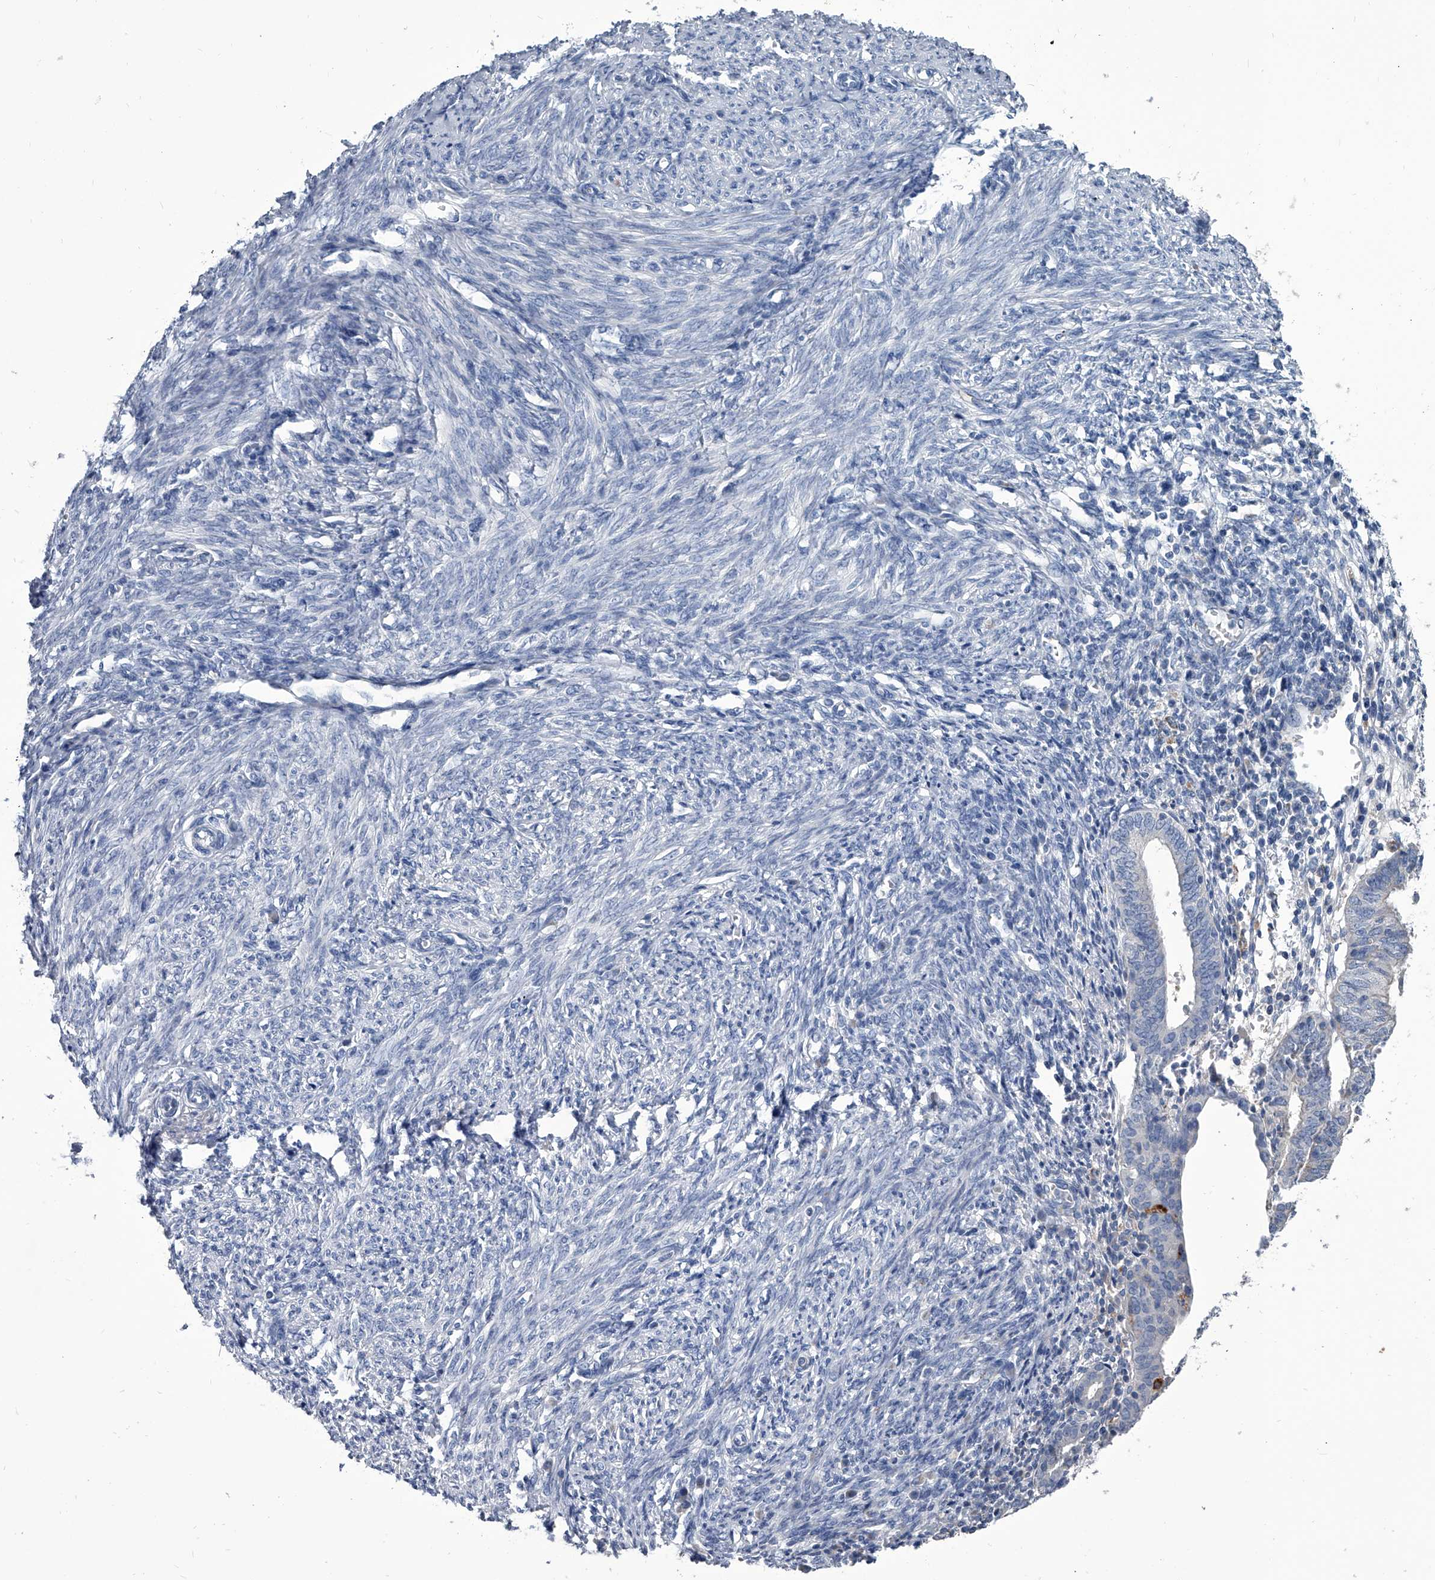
{"staining": {"intensity": "negative", "quantity": "none", "location": "none"}, "tissue": "endometrial cancer", "cell_type": "Tumor cells", "image_type": "cancer", "snomed": [{"axis": "morphology", "description": "Adenocarcinoma, NOS"}, {"axis": "topography", "description": "Uterus"}], "caption": "Immunohistochemistry (IHC) image of neoplastic tissue: human endometrial cancer (adenocarcinoma) stained with DAB (3,3'-diaminobenzidine) shows no significant protein expression in tumor cells. (Brightfield microscopy of DAB immunohistochemistry at high magnification).", "gene": "SPP1", "patient": {"sex": "female", "age": 77}}